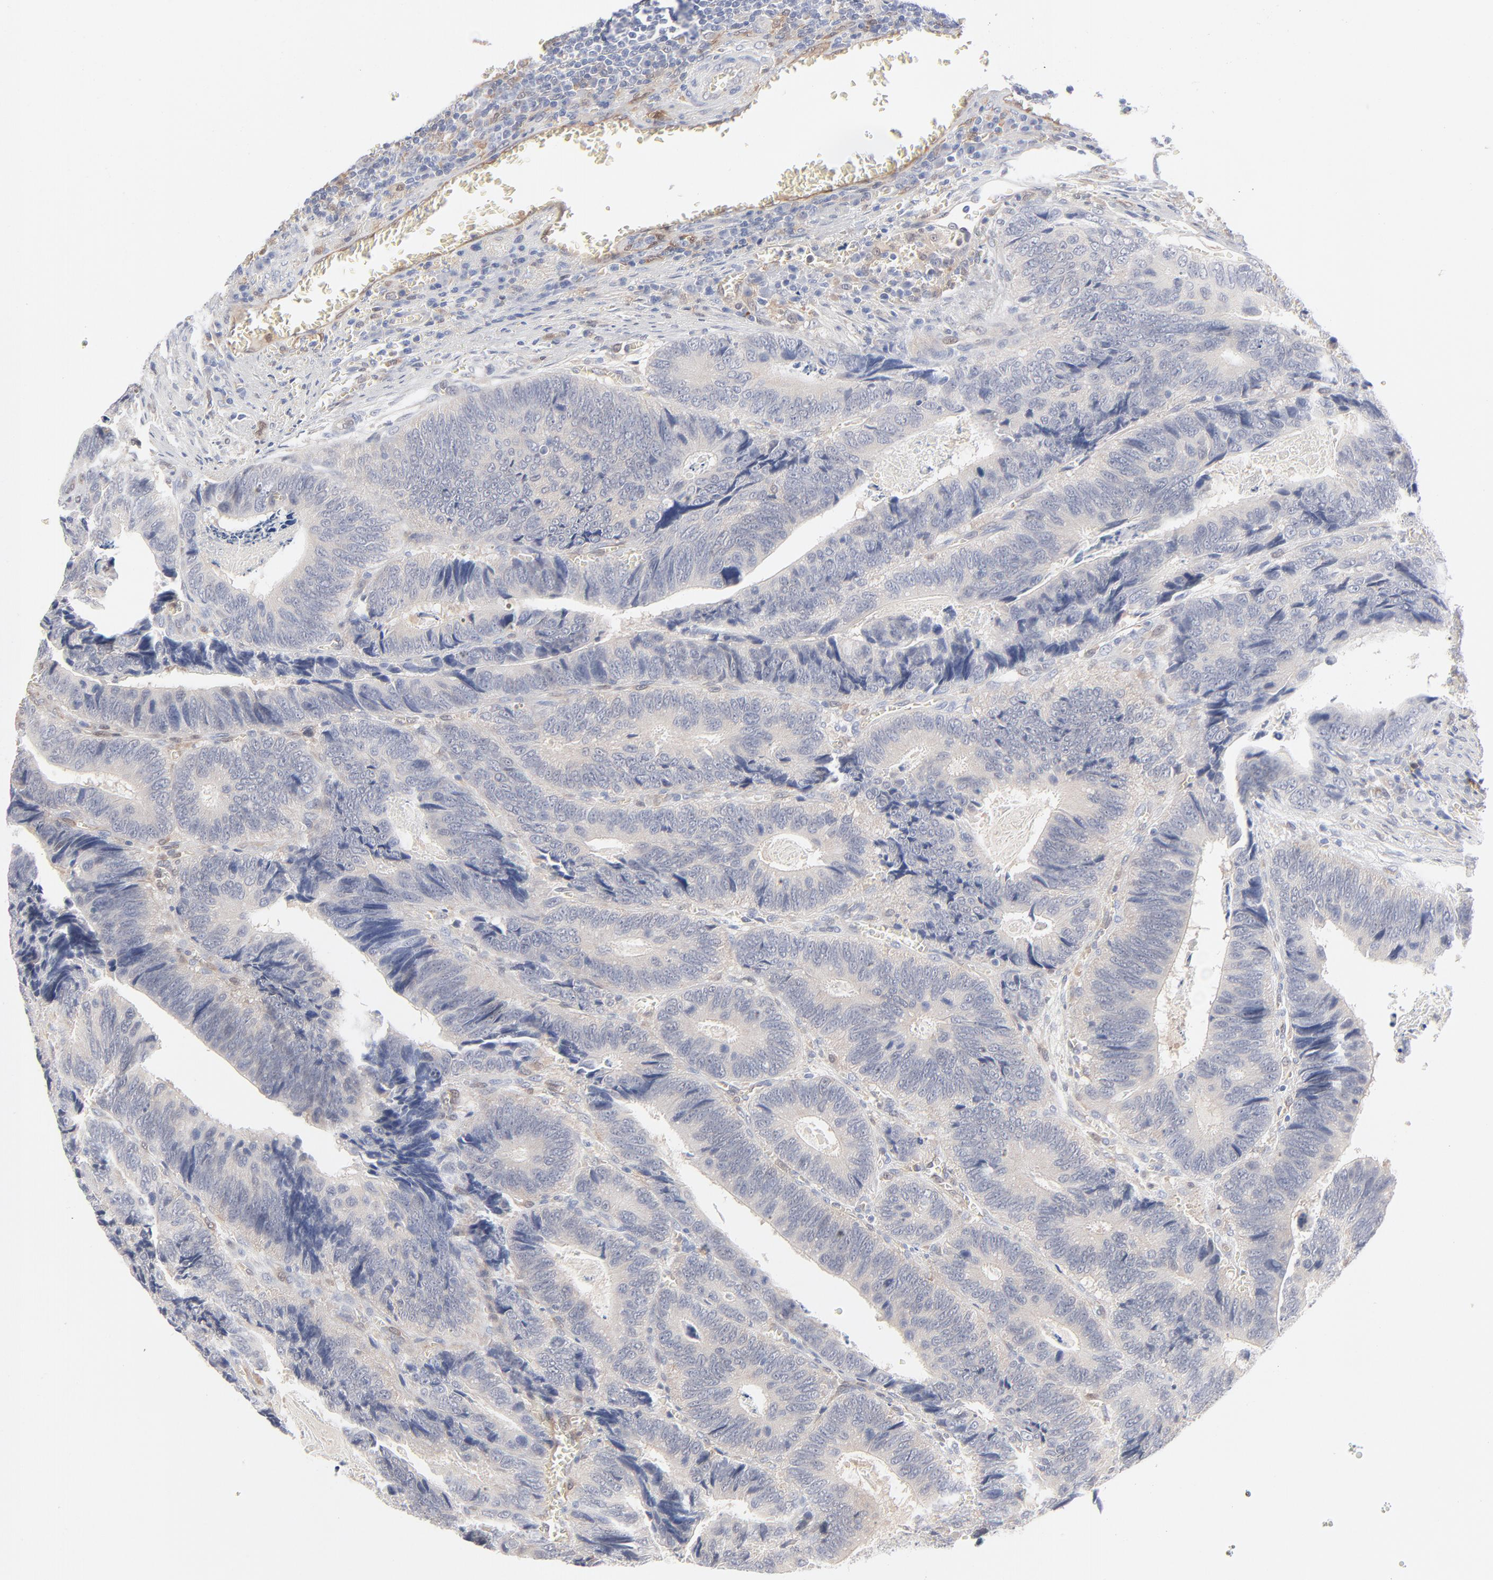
{"staining": {"intensity": "negative", "quantity": "none", "location": "none"}, "tissue": "colorectal cancer", "cell_type": "Tumor cells", "image_type": "cancer", "snomed": [{"axis": "morphology", "description": "Adenocarcinoma, NOS"}, {"axis": "topography", "description": "Colon"}], "caption": "Tumor cells are negative for protein expression in human colorectal adenocarcinoma.", "gene": "ARRB1", "patient": {"sex": "male", "age": 72}}